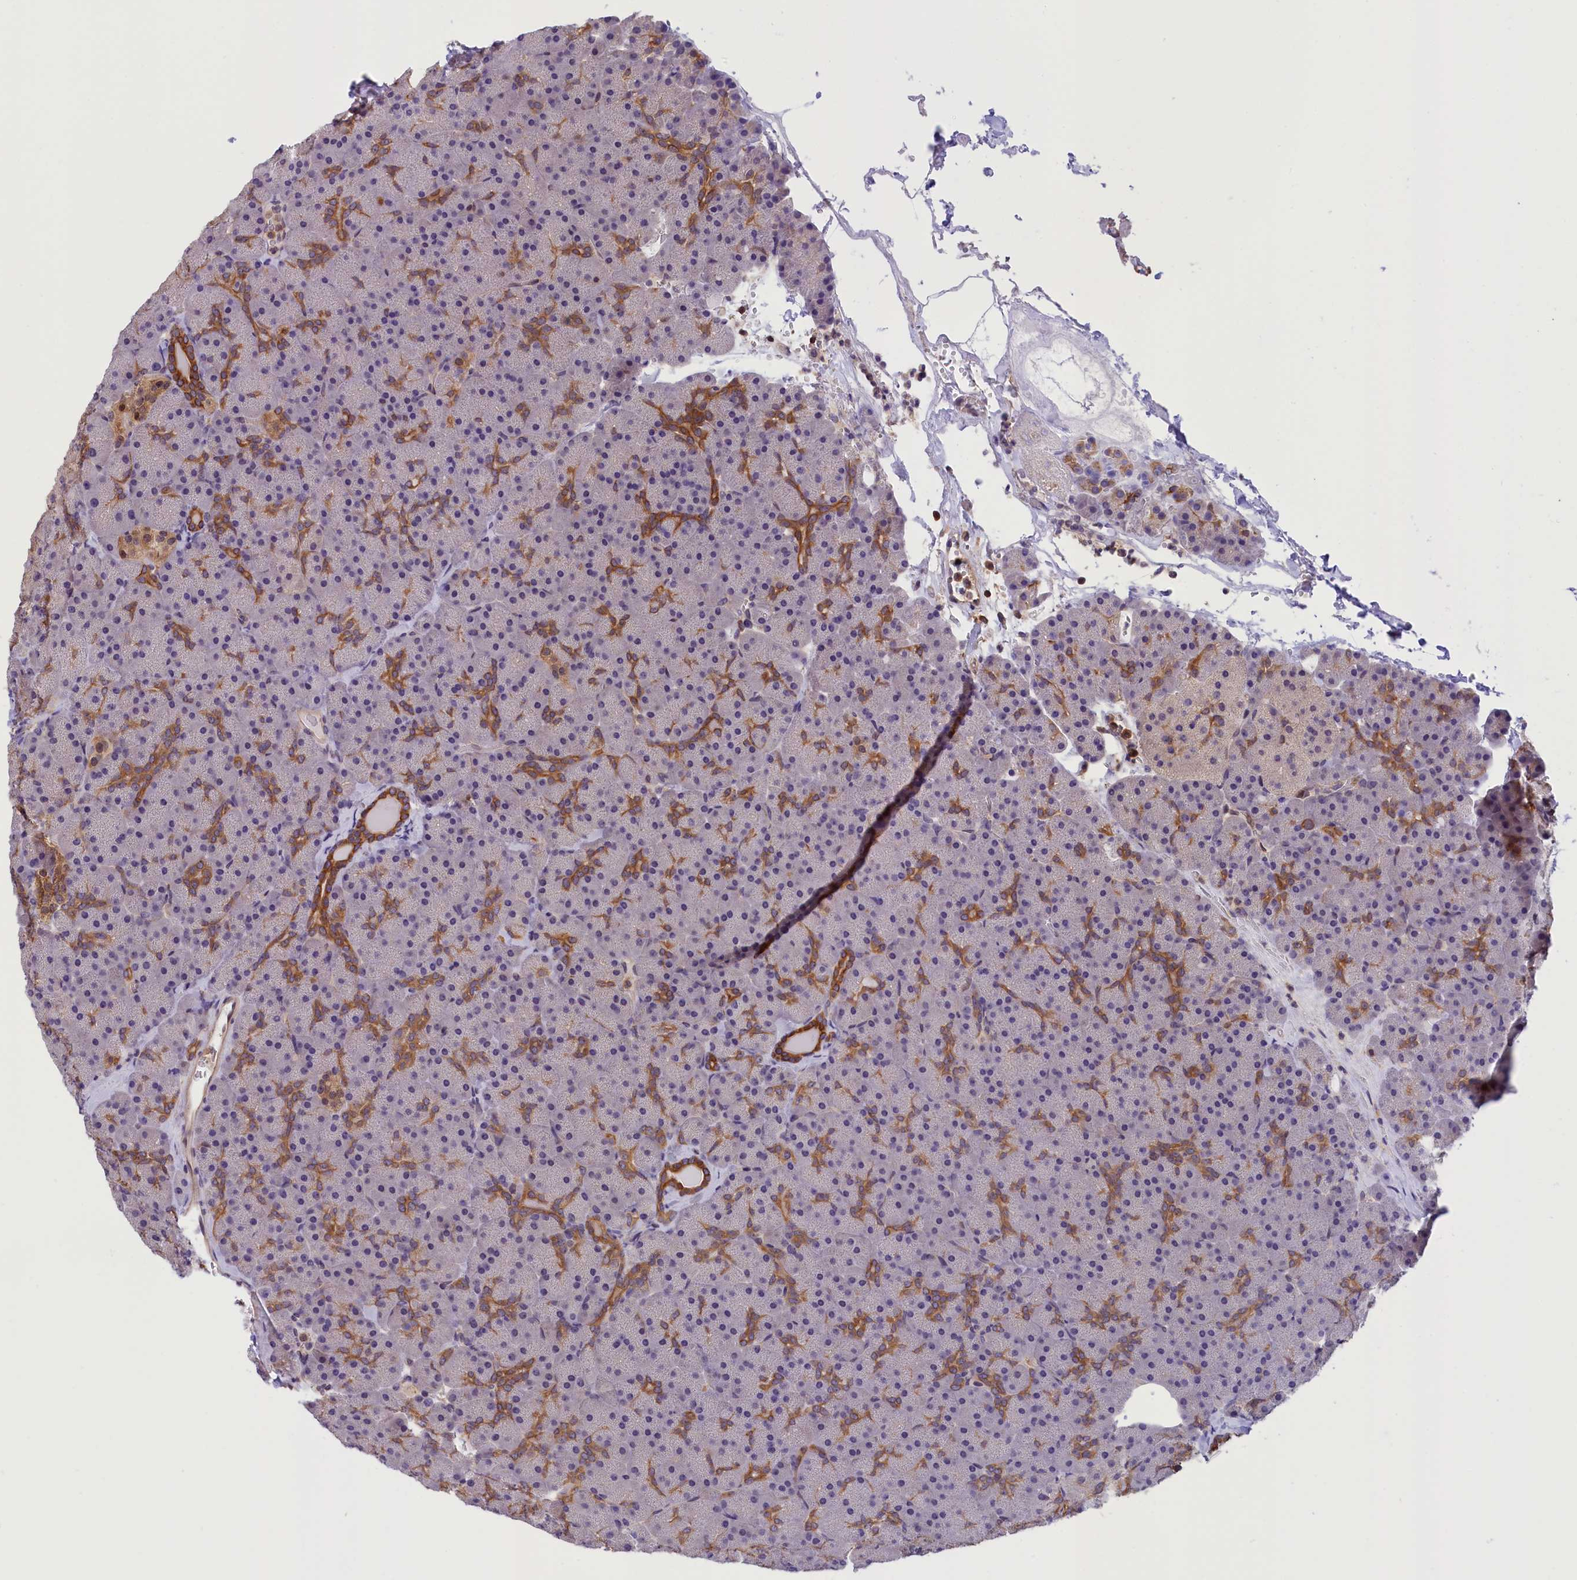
{"staining": {"intensity": "moderate", "quantity": "<25%", "location": "cytoplasmic/membranous"}, "tissue": "pancreas", "cell_type": "Exocrine glandular cells", "image_type": "normal", "snomed": [{"axis": "morphology", "description": "Normal tissue, NOS"}, {"axis": "topography", "description": "Pancreas"}], "caption": "Moderate cytoplasmic/membranous positivity is appreciated in approximately <25% of exocrine glandular cells in benign pancreas. (DAB IHC with brightfield microscopy, high magnification).", "gene": "TBCB", "patient": {"sex": "male", "age": 36}}